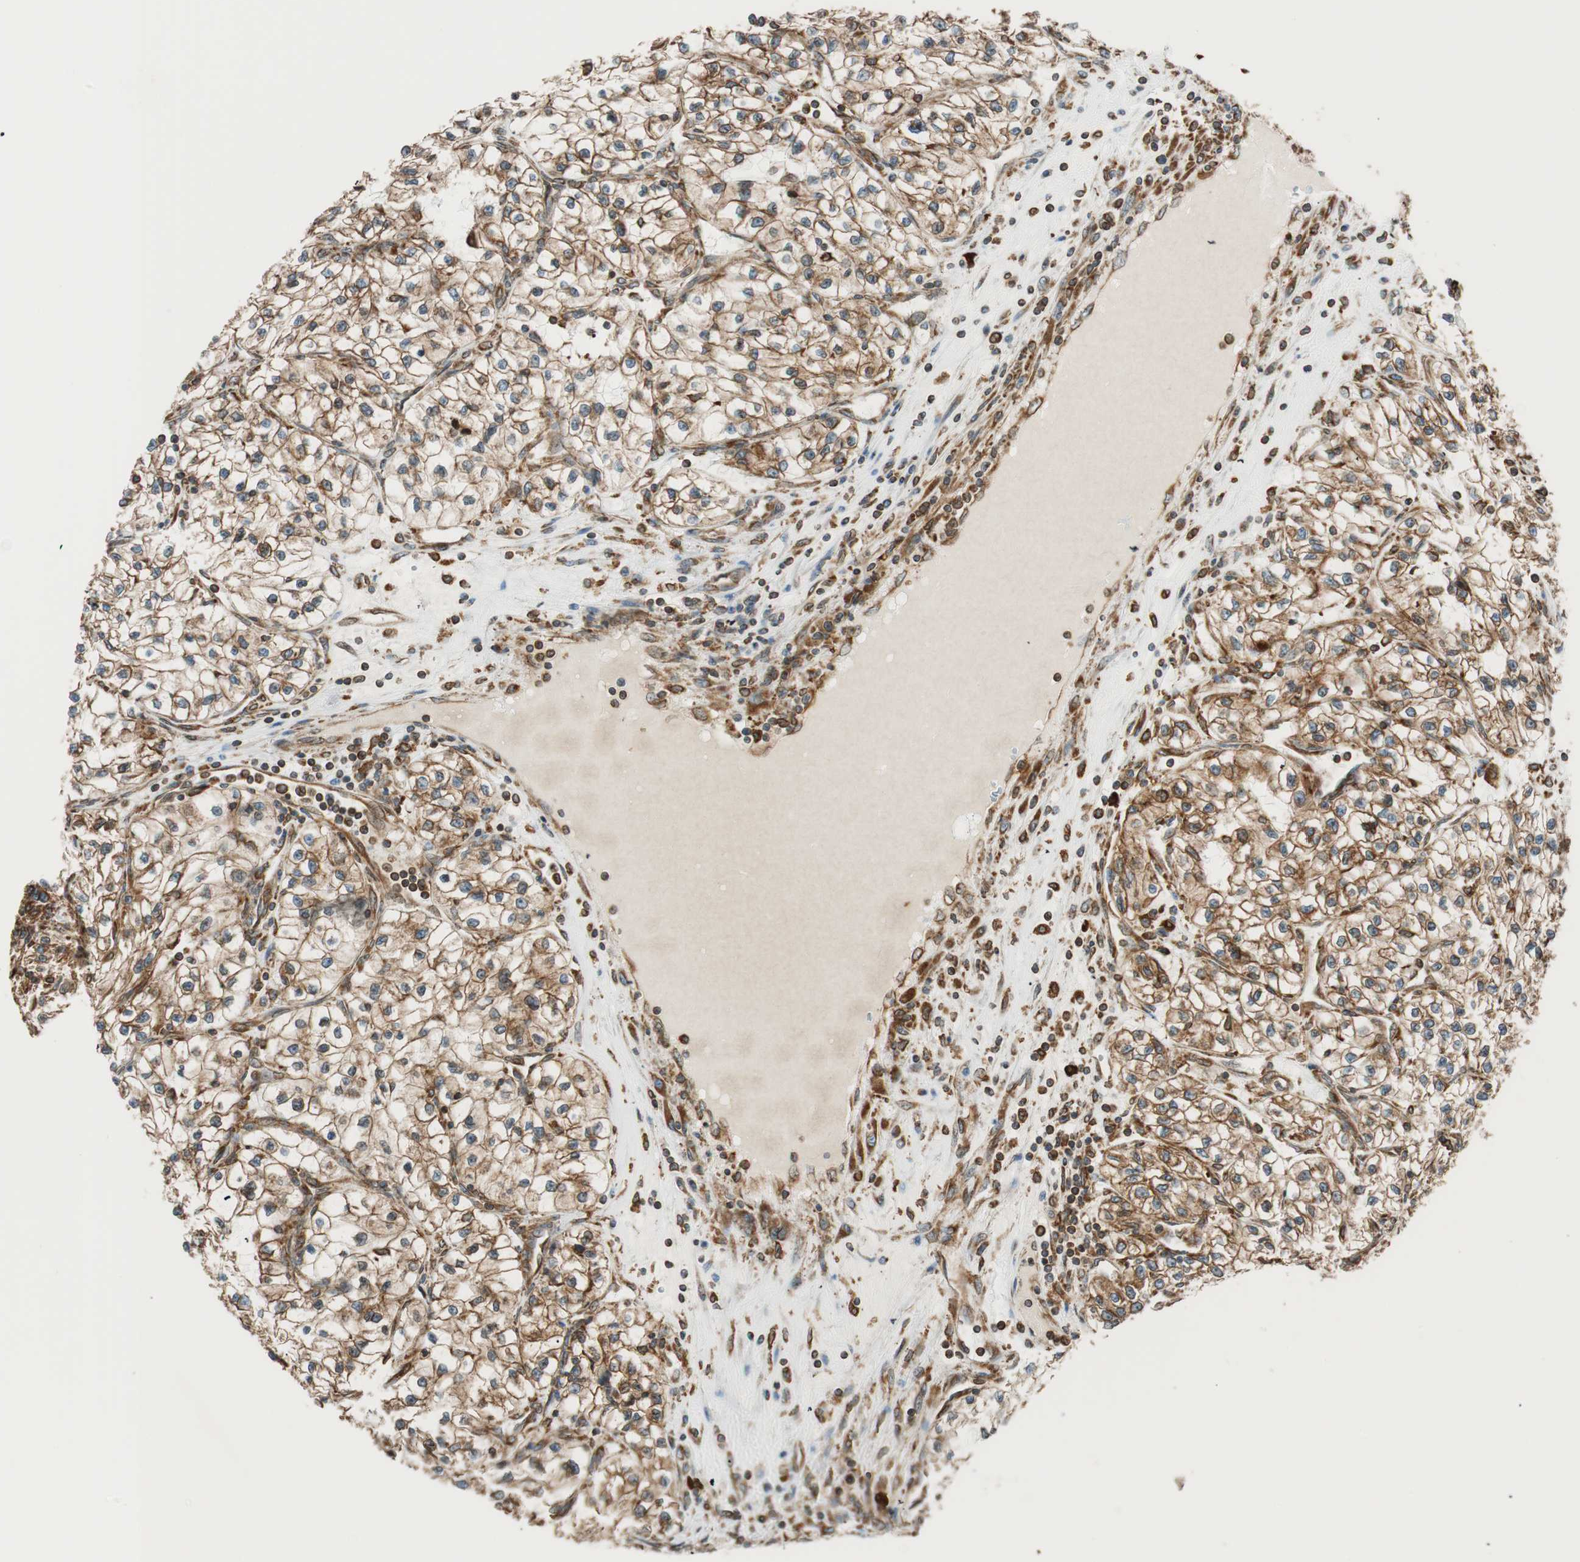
{"staining": {"intensity": "strong", "quantity": ">75%", "location": "cytoplasmic/membranous"}, "tissue": "renal cancer", "cell_type": "Tumor cells", "image_type": "cancer", "snomed": [{"axis": "morphology", "description": "Adenocarcinoma, NOS"}, {"axis": "topography", "description": "Kidney"}], "caption": "Protein expression analysis of human adenocarcinoma (renal) reveals strong cytoplasmic/membranous positivity in about >75% of tumor cells.", "gene": "PRKCSH", "patient": {"sex": "female", "age": 57}}